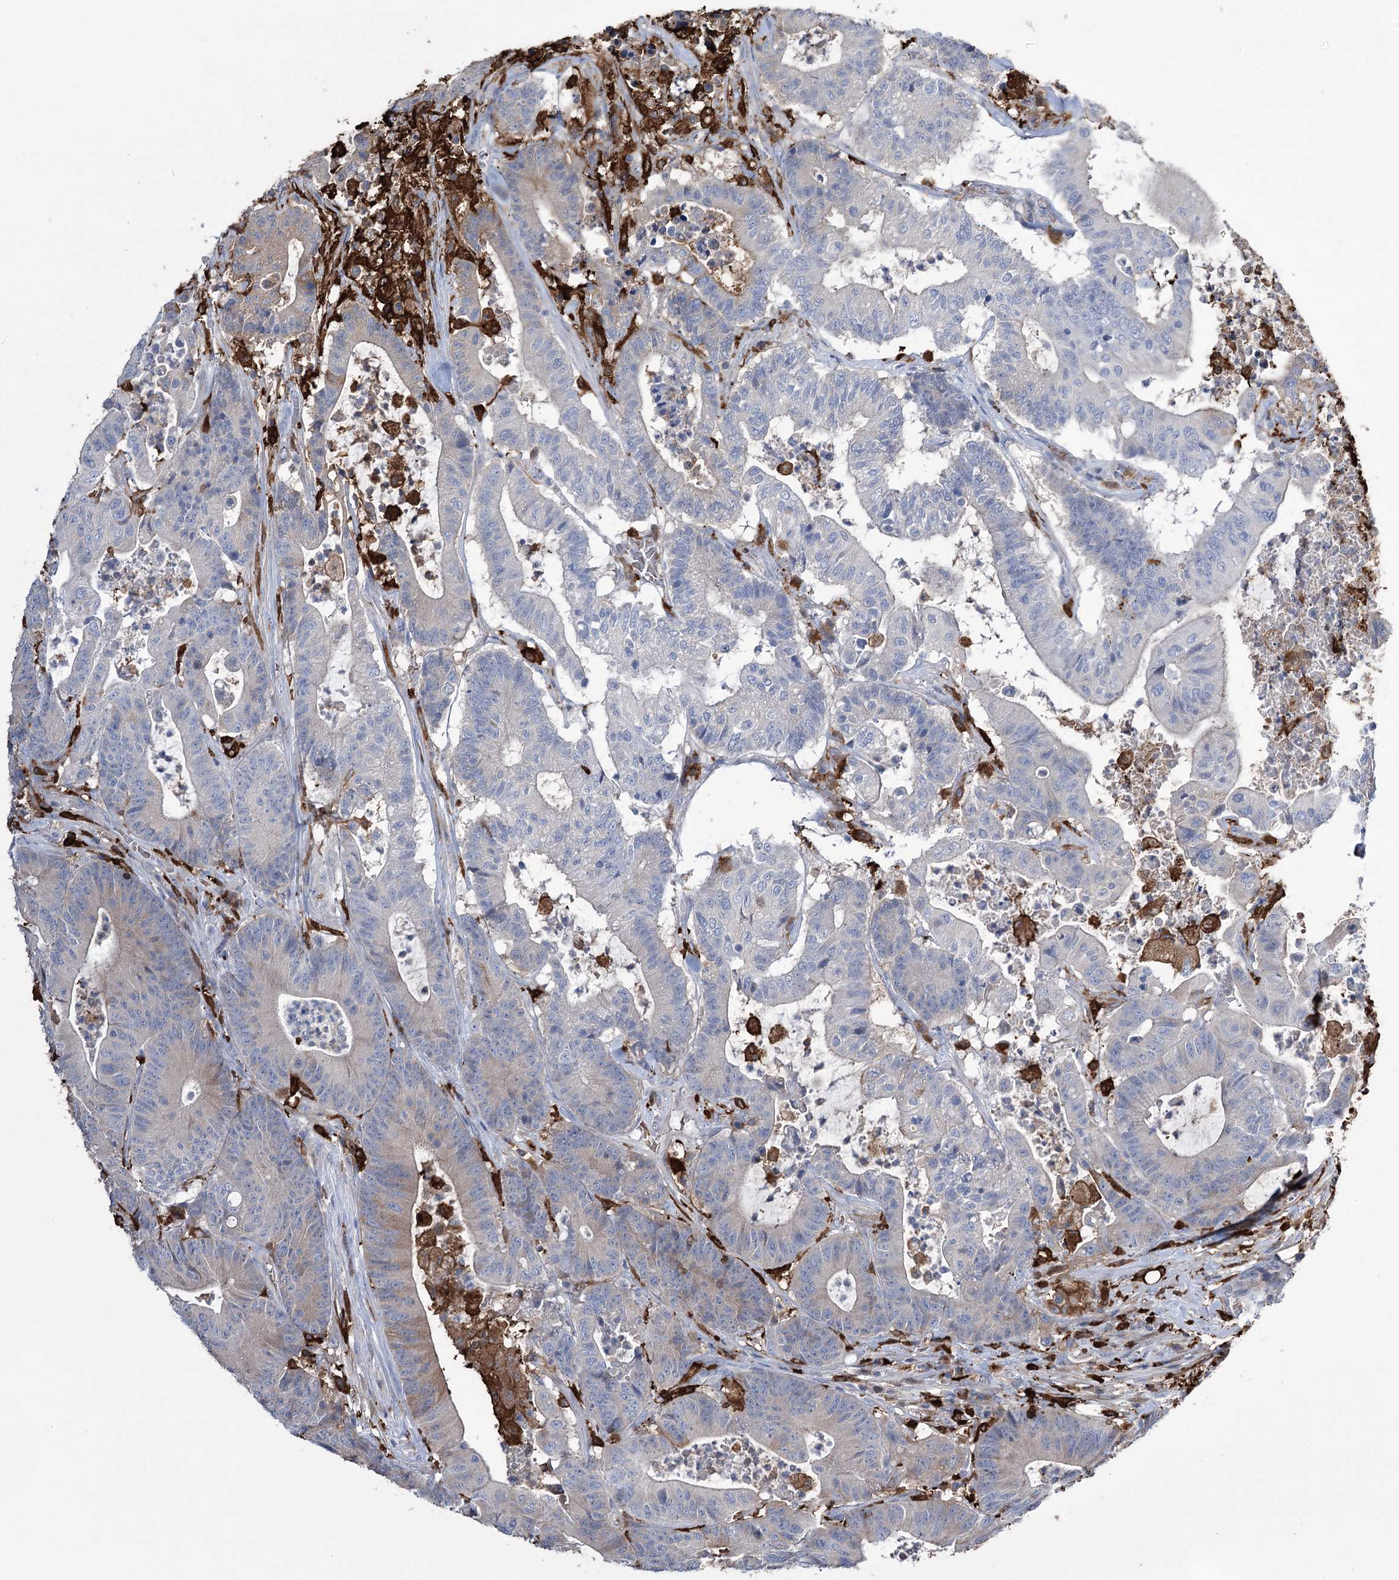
{"staining": {"intensity": "weak", "quantity": "<25%", "location": "cytoplasmic/membranous"}, "tissue": "colorectal cancer", "cell_type": "Tumor cells", "image_type": "cancer", "snomed": [{"axis": "morphology", "description": "Adenocarcinoma, NOS"}, {"axis": "topography", "description": "Colon"}], "caption": "IHC micrograph of human colorectal cancer (adenocarcinoma) stained for a protein (brown), which reveals no expression in tumor cells.", "gene": "ZNF622", "patient": {"sex": "female", "age": 84}}